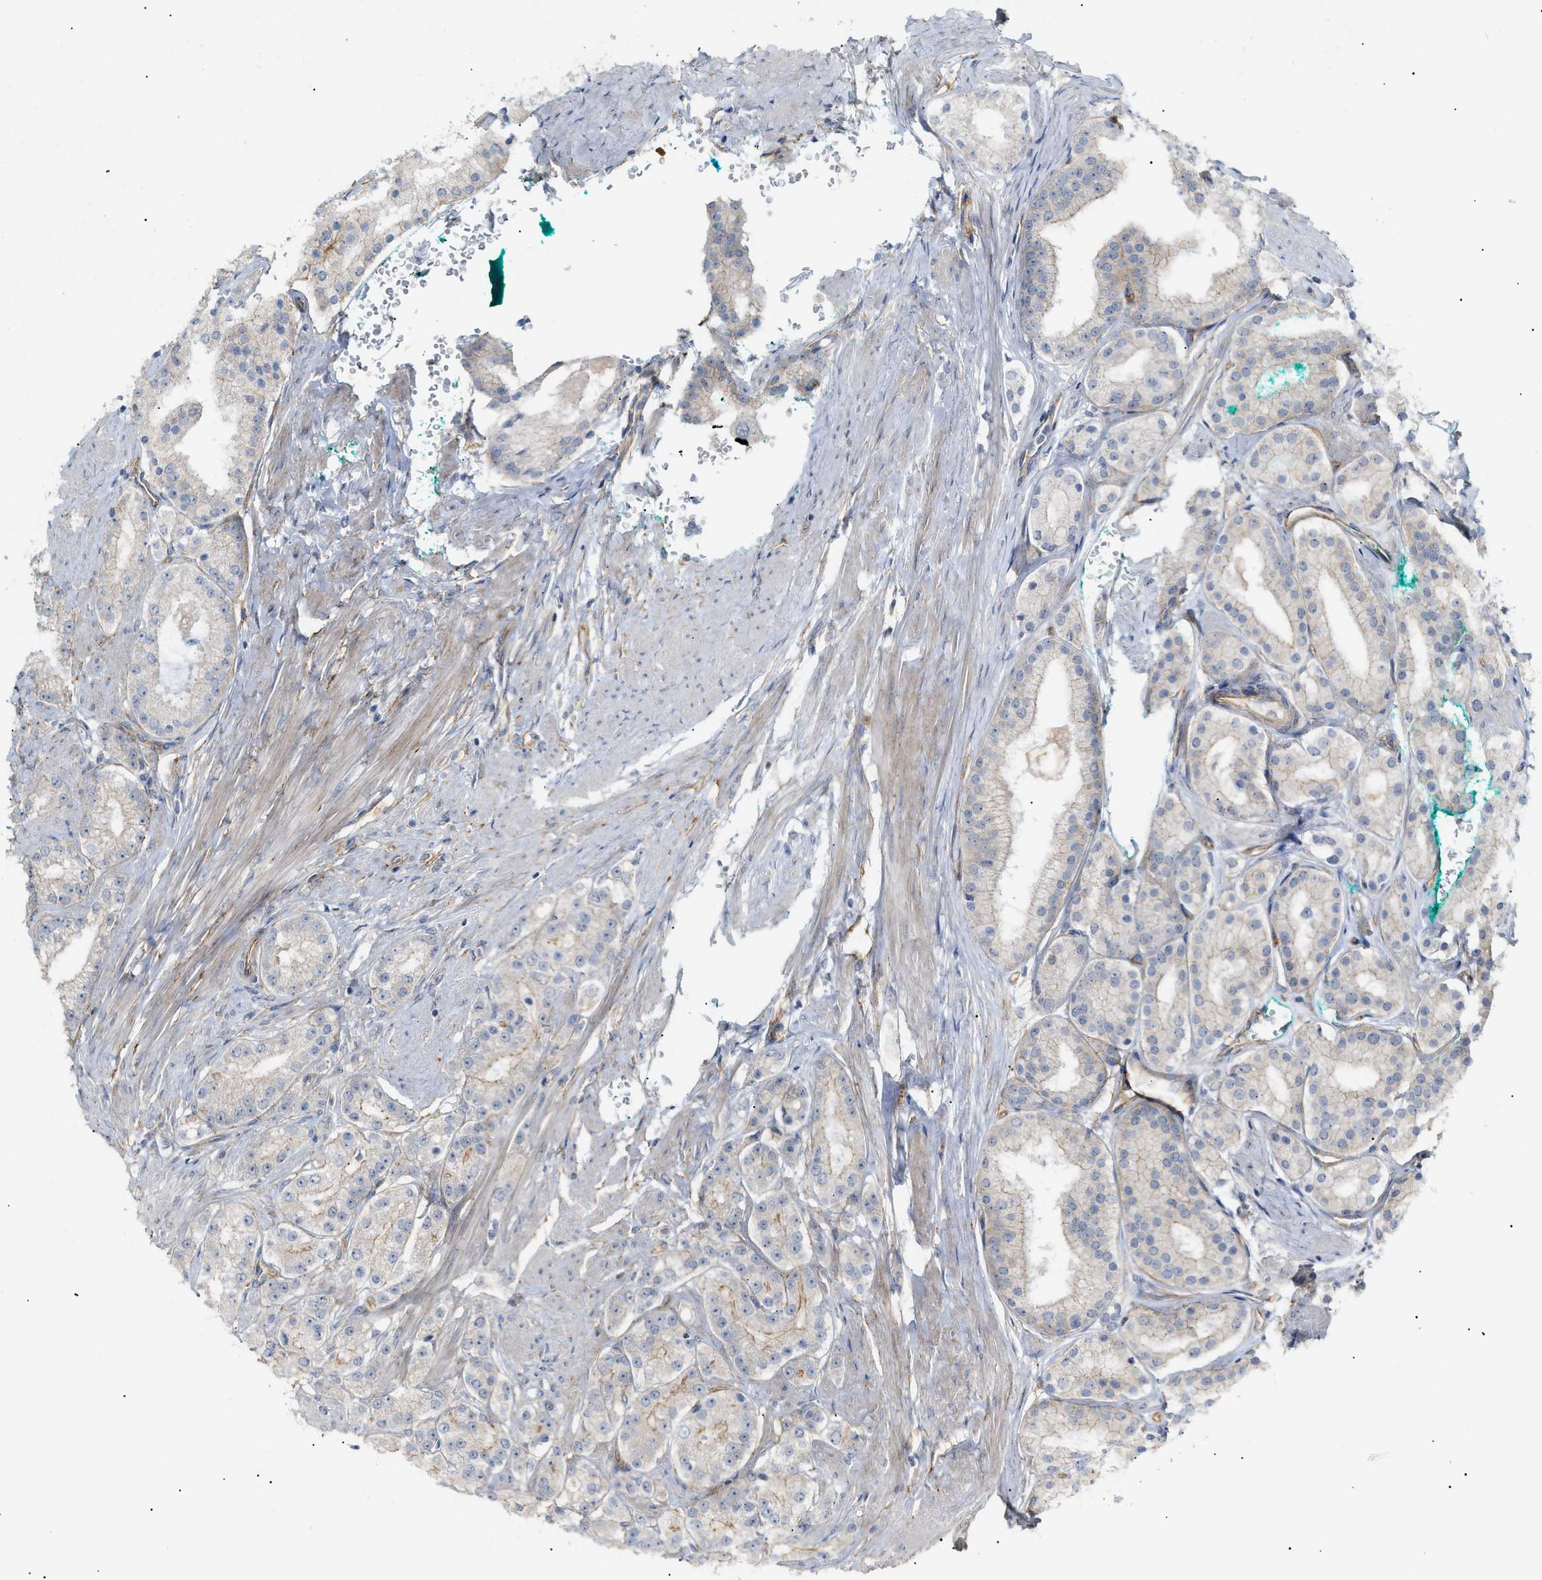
{"staining": {"intensity": "moderate", "quantity": "<25%", "location": "cytoplasmic/membranous"}, "tissue": "prostate cancer", "cell_type": "Tumor cells", "image_type": "cancer", "snomed": [{"axis": "morphology", "description": "Adenocarcinoma, Low grade"}, {"axis": "topography", "description": "Prostate"}], "caption": "About <25% of tumor cells in human prostate low-grade adenocarcinoma show moderate cytoplasmic/membranous protein staining as visualized by brown immunohistochemical staining.", "gene": "ZFHX2", "patient": {"sex": "male", "age": 63}}